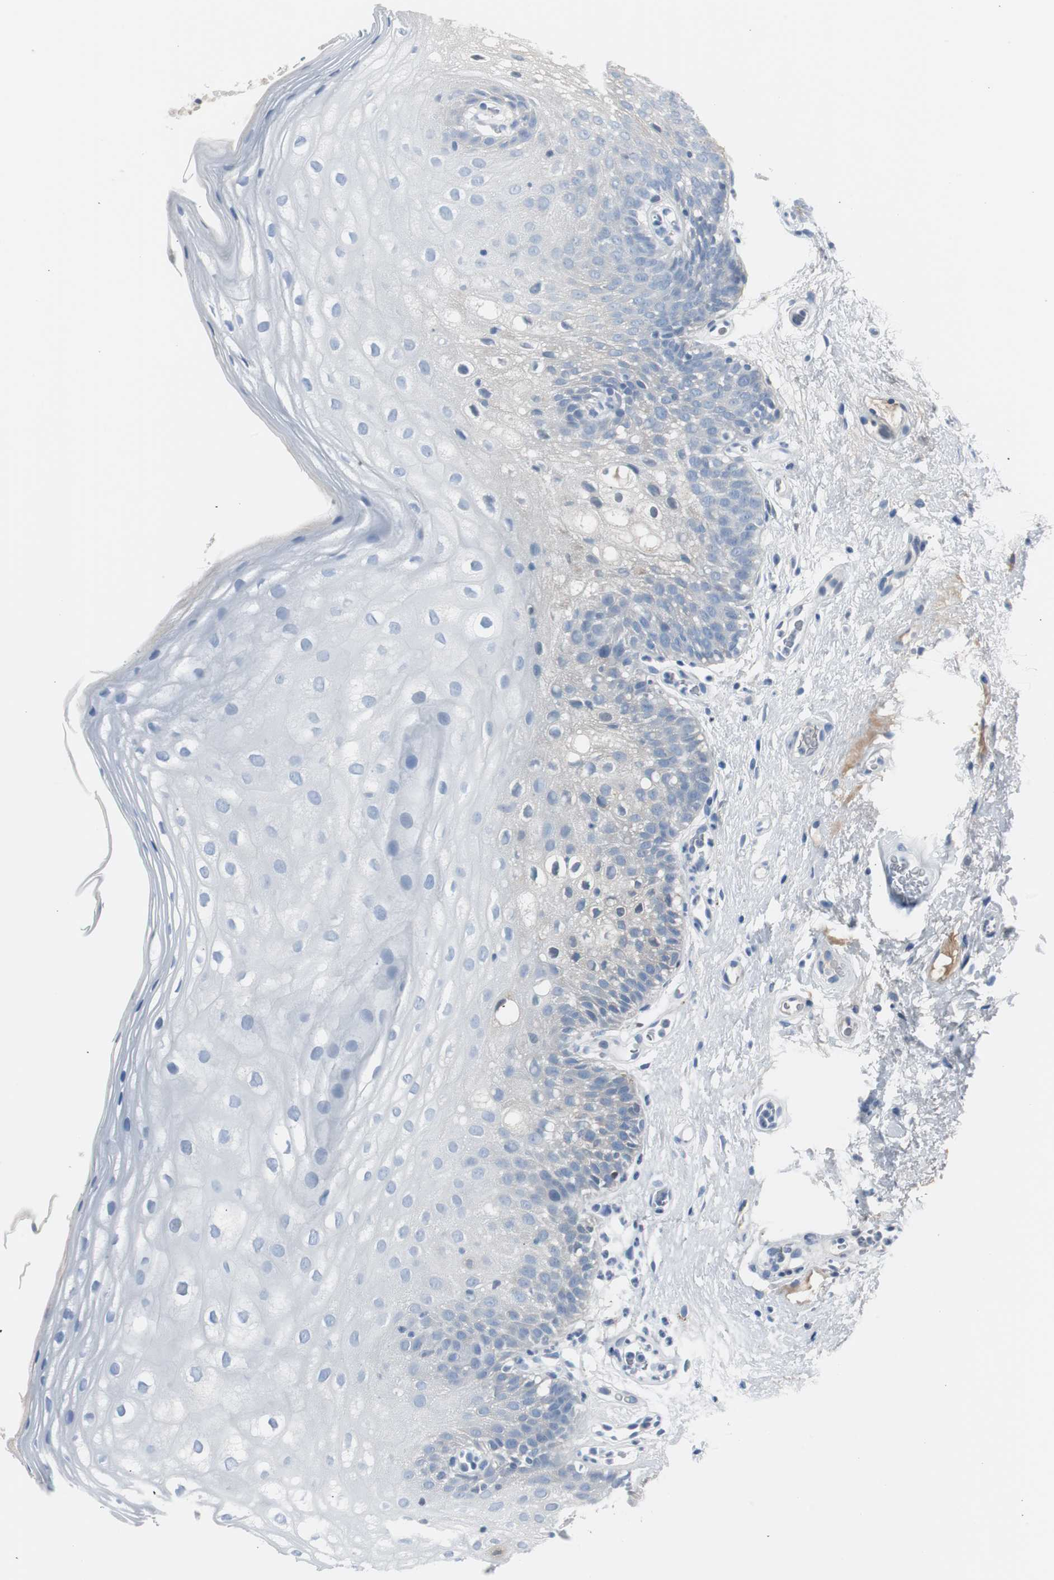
{"staining": {"intensity": "negative", "quantity": "none", "location": "none"}, "tissue": "oral mucosa", "cell_type": "Squamous epithelial cells", "image_type": "normal", "snomed": [{"axis": "morphology", "description": "Normal tissue, NOS"}, {"axis": "morphology", "description": "Squamous cell carcinoma, NOS"}, {"axis": "topography", "description": "Skeletal muscle"}, {"axis": "topography", "description": "Oral tissue"}], "caption": "The IHC photomicrograph has no significant expression in squamous epithelial cells of oral mucosa. (Immunohistochemistry (ihc), brightfield microscopy, high magnification).", "gene": "SERPINF1", "patient": {"sex": "male", "age": 71}}